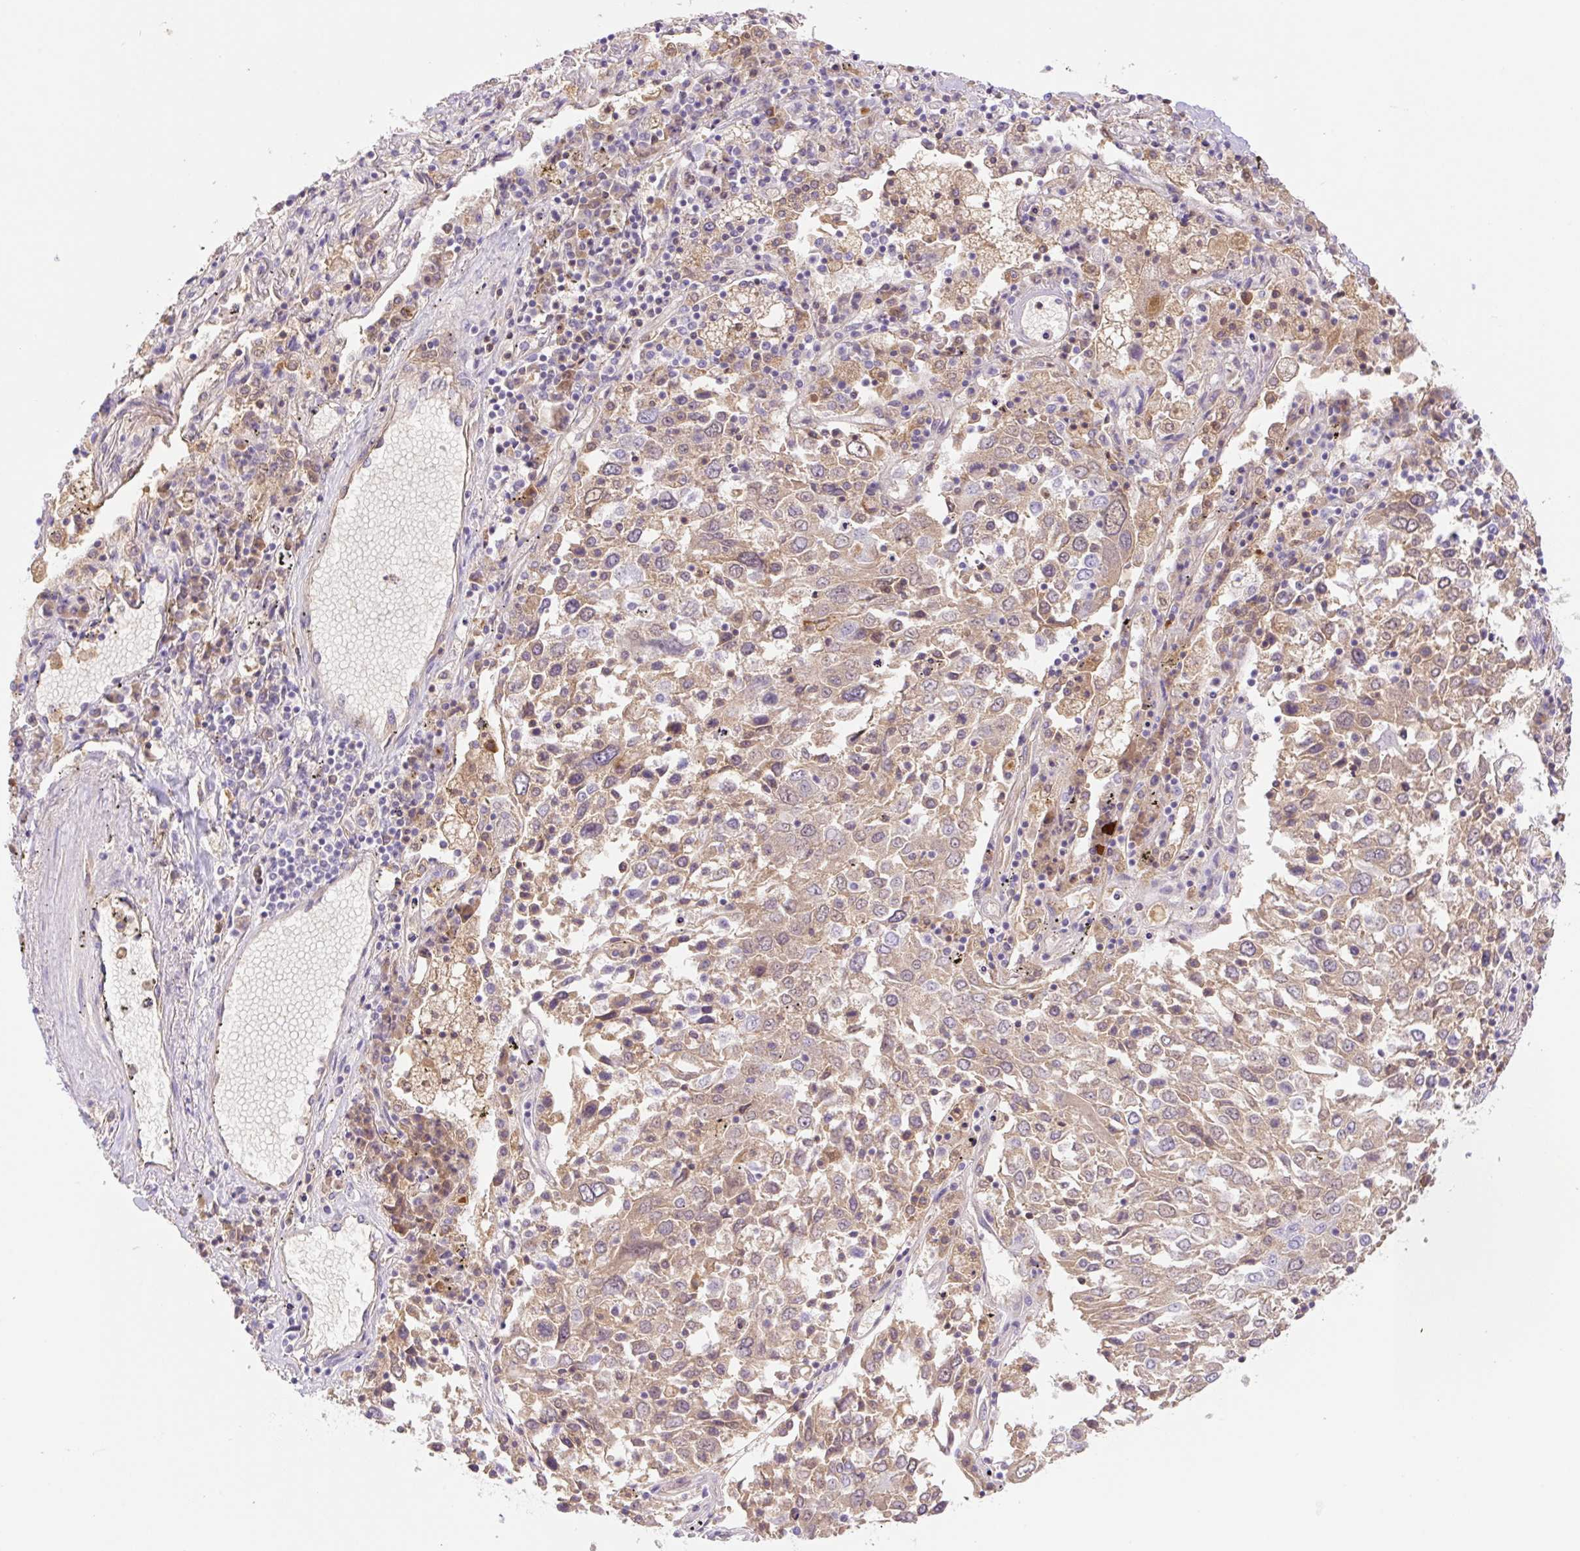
{"staining": {"intensity": "weak", "quantity": ">75%", "location": "cytoplasmic/membranous"}, "tissue": "lung cancer", "cell_type": "Tumor cells", "image_type": "cancer", "snomed": [{"axis": "morphology", "description": "Squamous cell carcinoma, NOS"}, {"axis": "topography", "description": "Lung"}], "caption": "Immunohistochemical staining of lung cancer (squamous cell carcinoma) shows low levels of weak cytoplasmic/membranous staining in approximately >75% of tumor cells.", "gene": "DENND5A", "patient": {"sex": "male", "age": 65}}